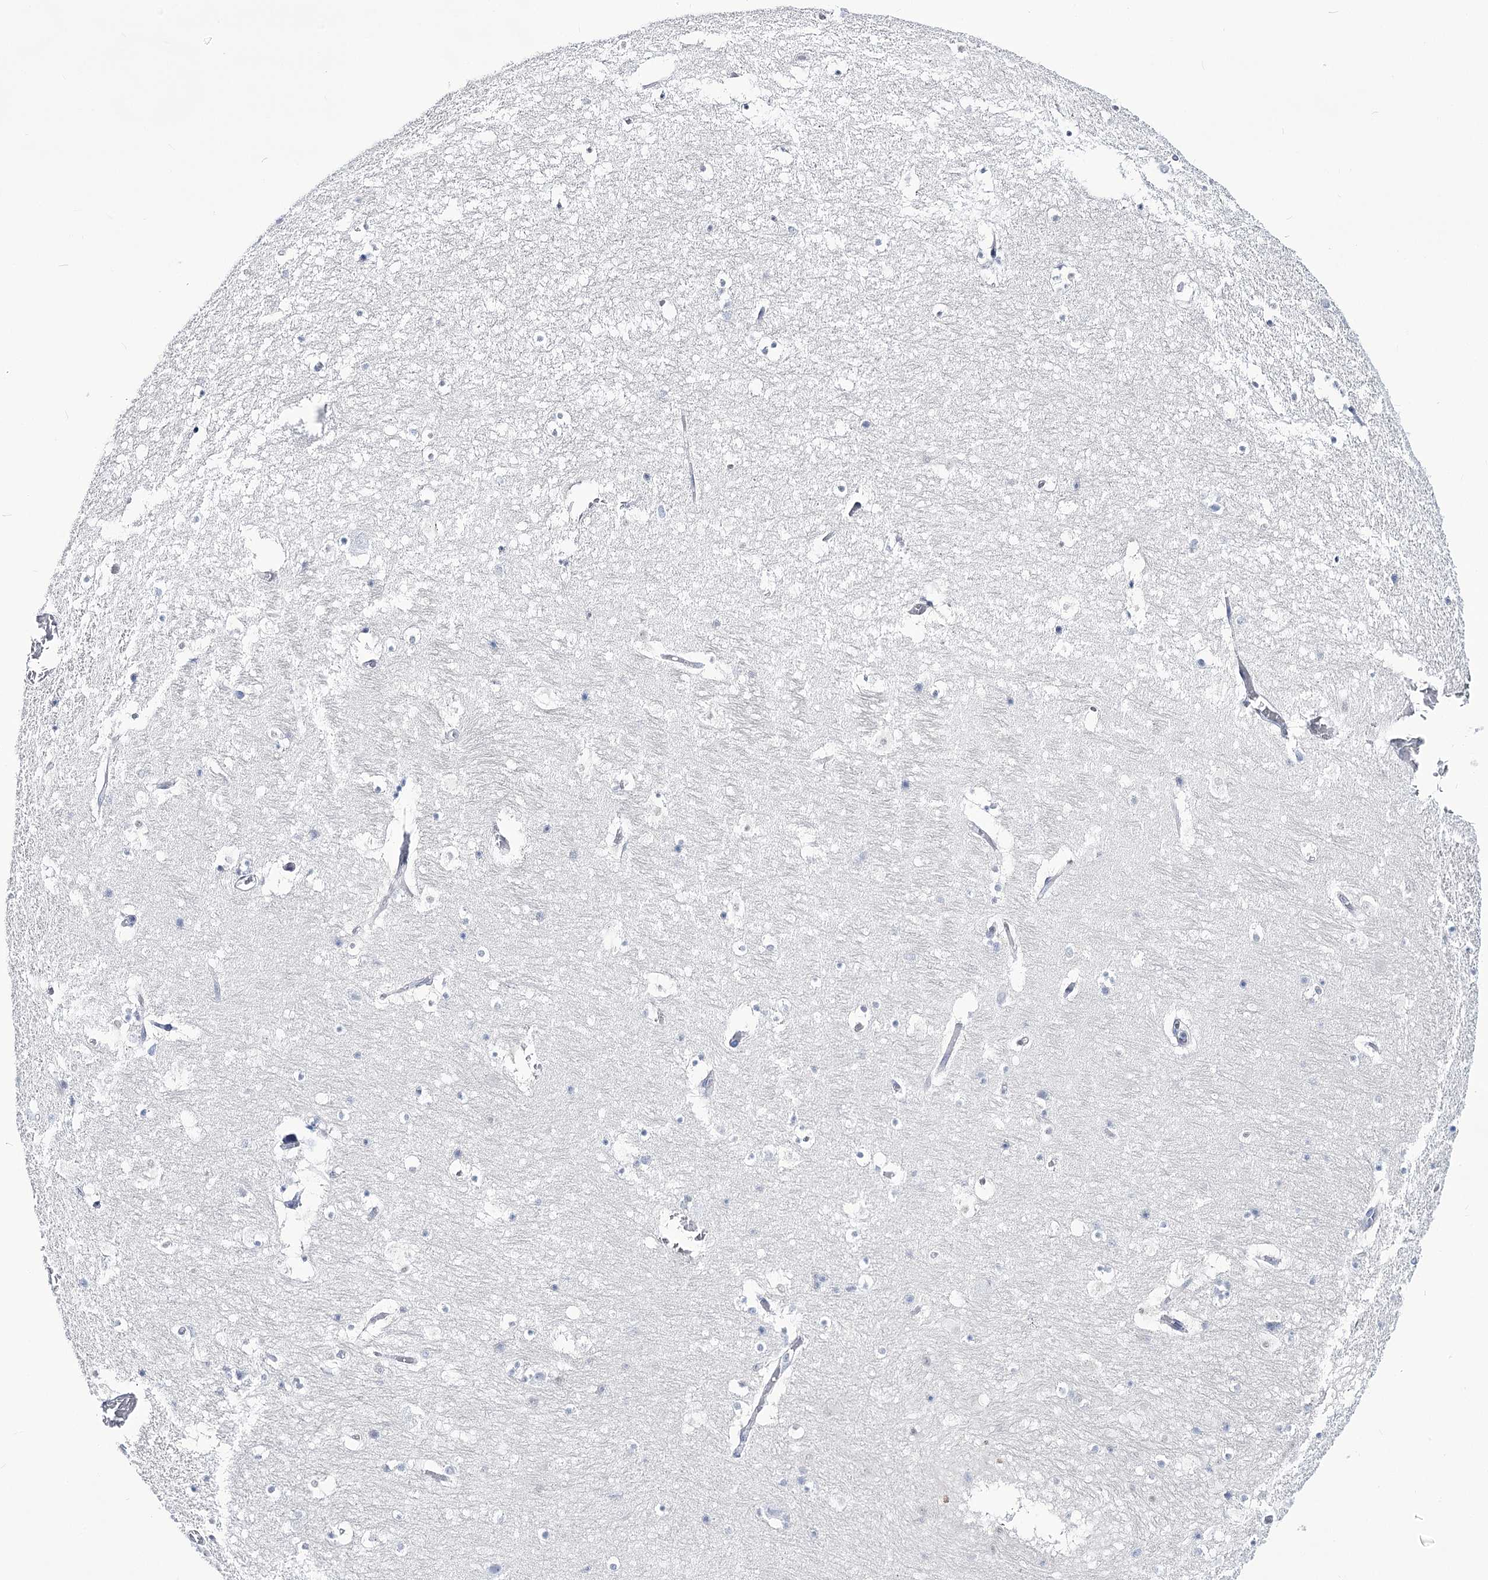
{"staining": {"intensity": "negative", "quantity": "none", "location": "none"}, "tissue": "hippocampus", "cell_type": "Glial cells", "image_type": "normal", "snomed": [{"axis": "morphology", "description": "Normal tissue, NOS"}, {"axis": "topography", "description": "Hippocampus"}], "caption": "Immunohistochemistry (IHC) photomicrograph of unremarkable hippocampus: human hippocampus stained with DAB reveals no significant protein positivity in glial cells.", "gene": "UBA6", "patient": {"sex": "female", "age": 52}}